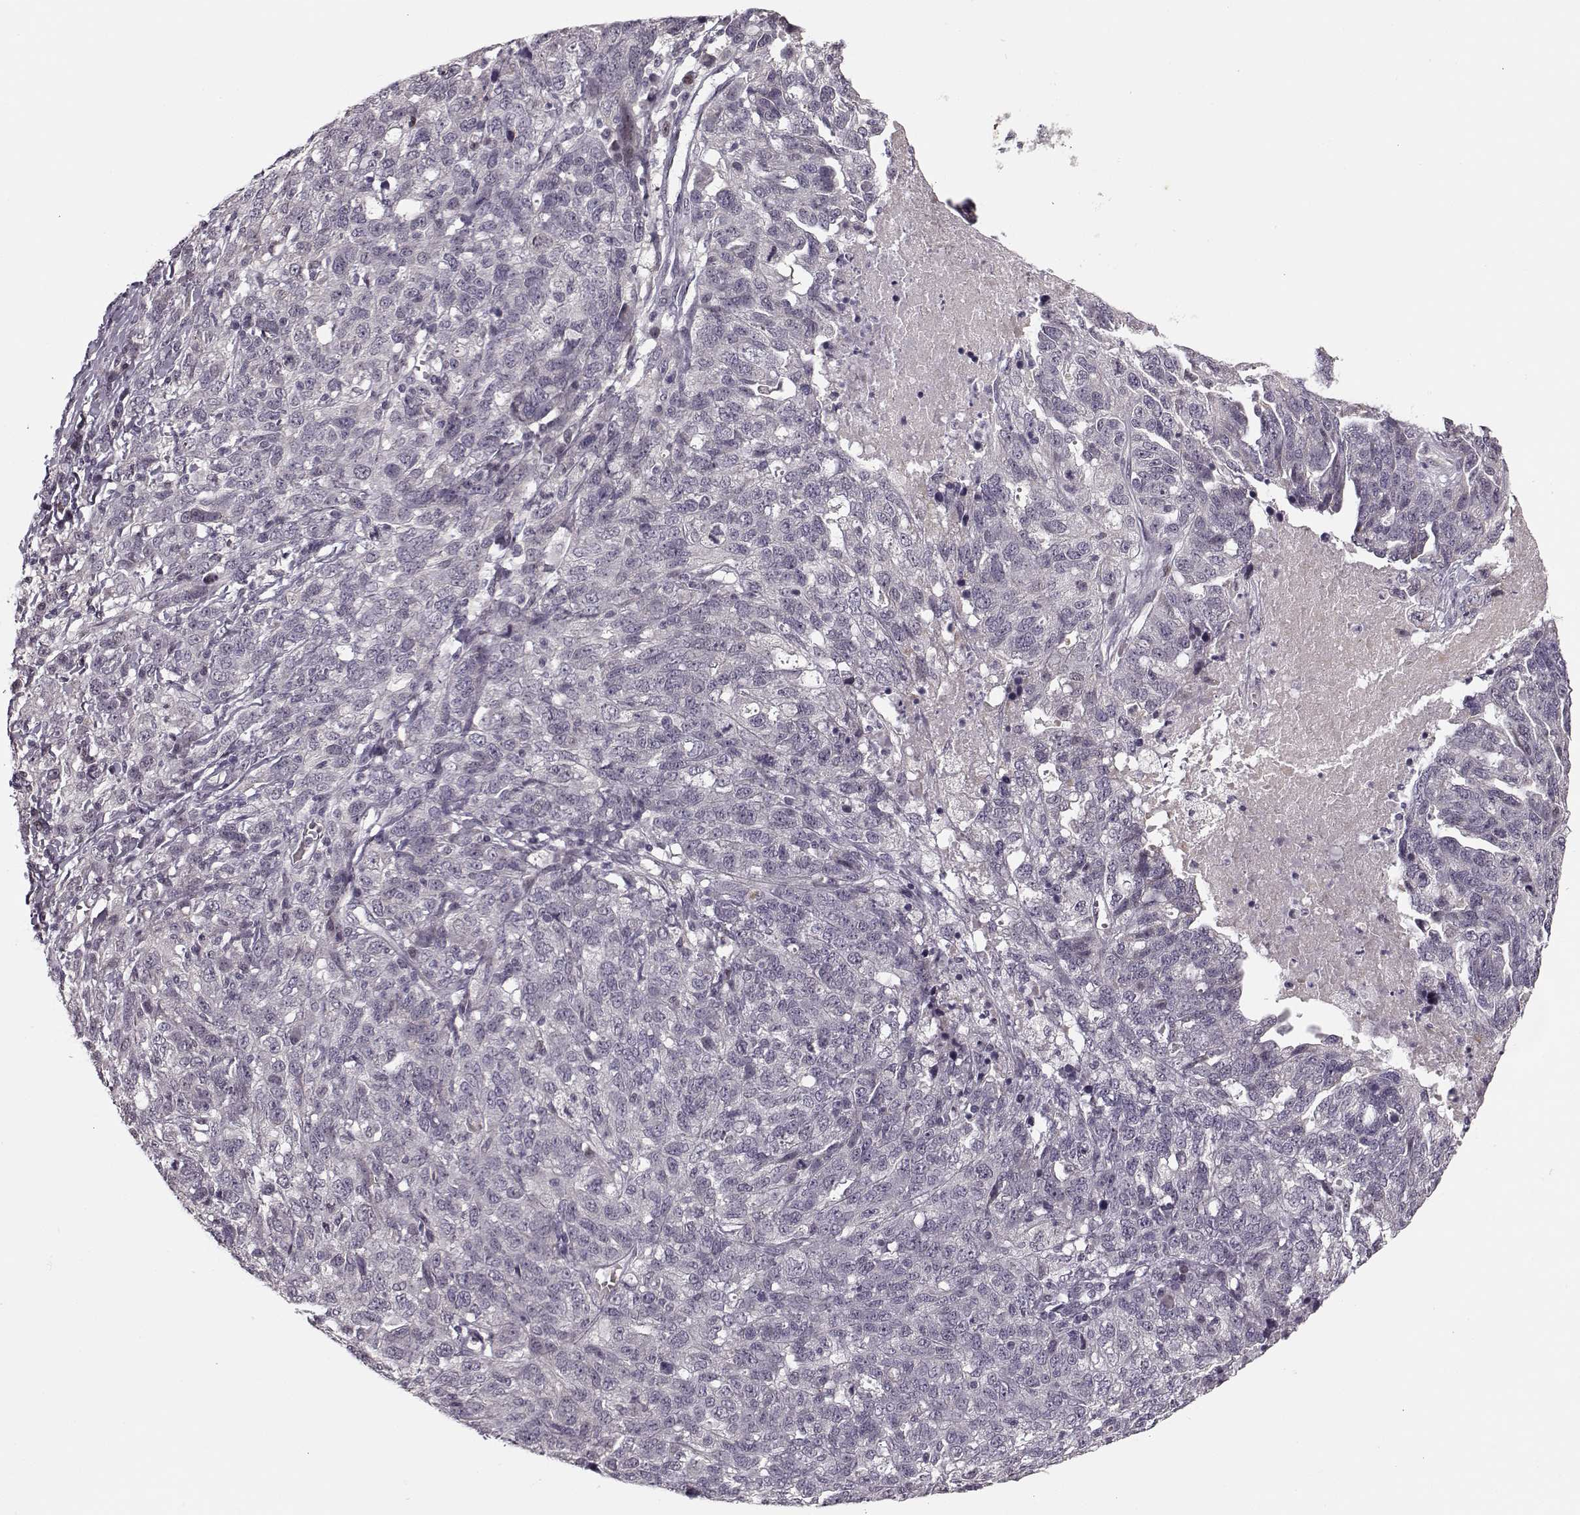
{"staining": {"intensity": "negative", "quantity": "none", "location": "none"}, "tissue": "ovarian cancer", "cell_type": "Tumor cells", "image_type": "cancer", "snomed": [{"axis": "morphology", "description": "Cystadenocarcinoma, serous, NOS"}, {"axis": "topography", "description": "Ovary"}], "caption": "An immunohistochemistry photomicrograph of ovarian cancer is shown. There is no staining in tumor cells of ovarian cancer.", "gene": "DNAI3", "patient": {"sex": "female", "age": 71}}